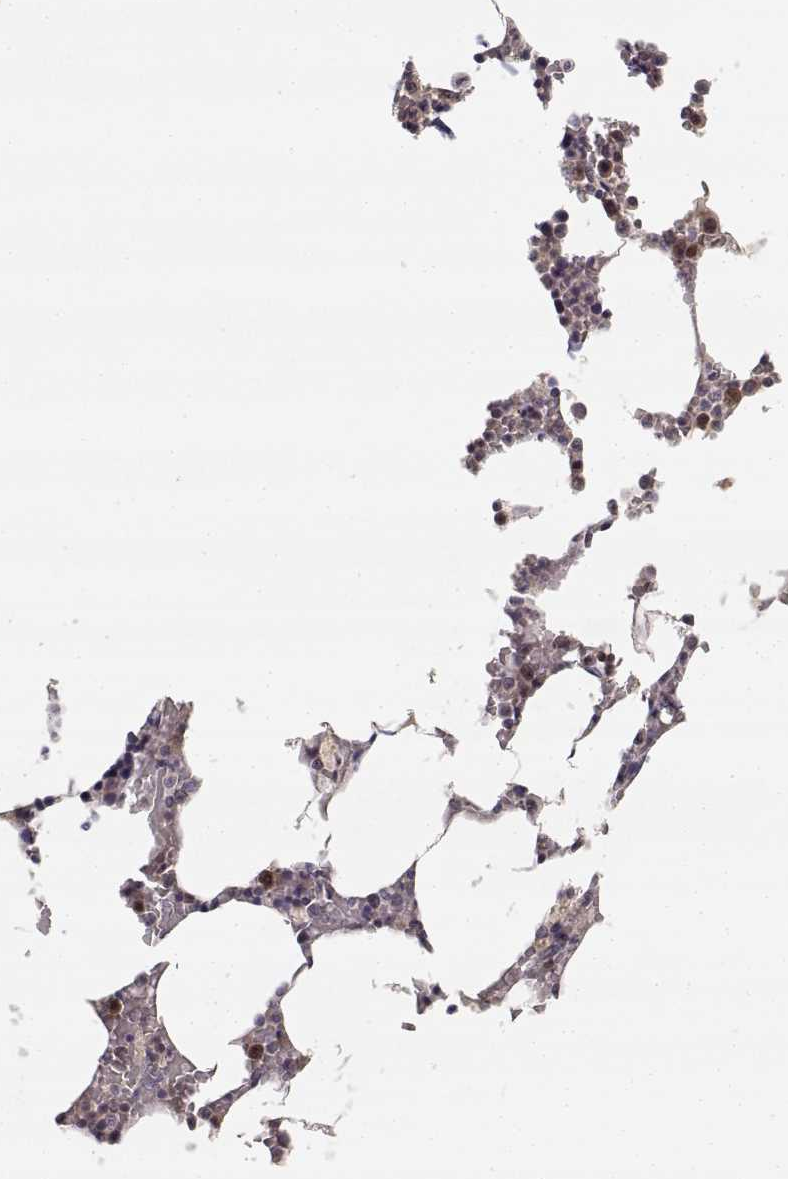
{"staining": {"intensity": "moderate", "quantity": "<25%", "location": "nuclear"}, "tissue": "bone marrow", "cell_type": "Hematopoietic cells", "image_type": "normal", "snomed": [{"axis": "morphology", "description": "Normal tissue, NOS"}, {"axis": "topography", "description": "Bone marrow"}], "caption": "High-power microscopy captured an immunohistochemistry (IHC) histopathology image of normal bone marrow, revealing moderate nuclear expression in approximately <25% of hematopoietic cells. (Brightfield microscopy of DAB IHC at high magnification).", "gene": "RAD51", "patient": {"sex": "female", "age": 52}}